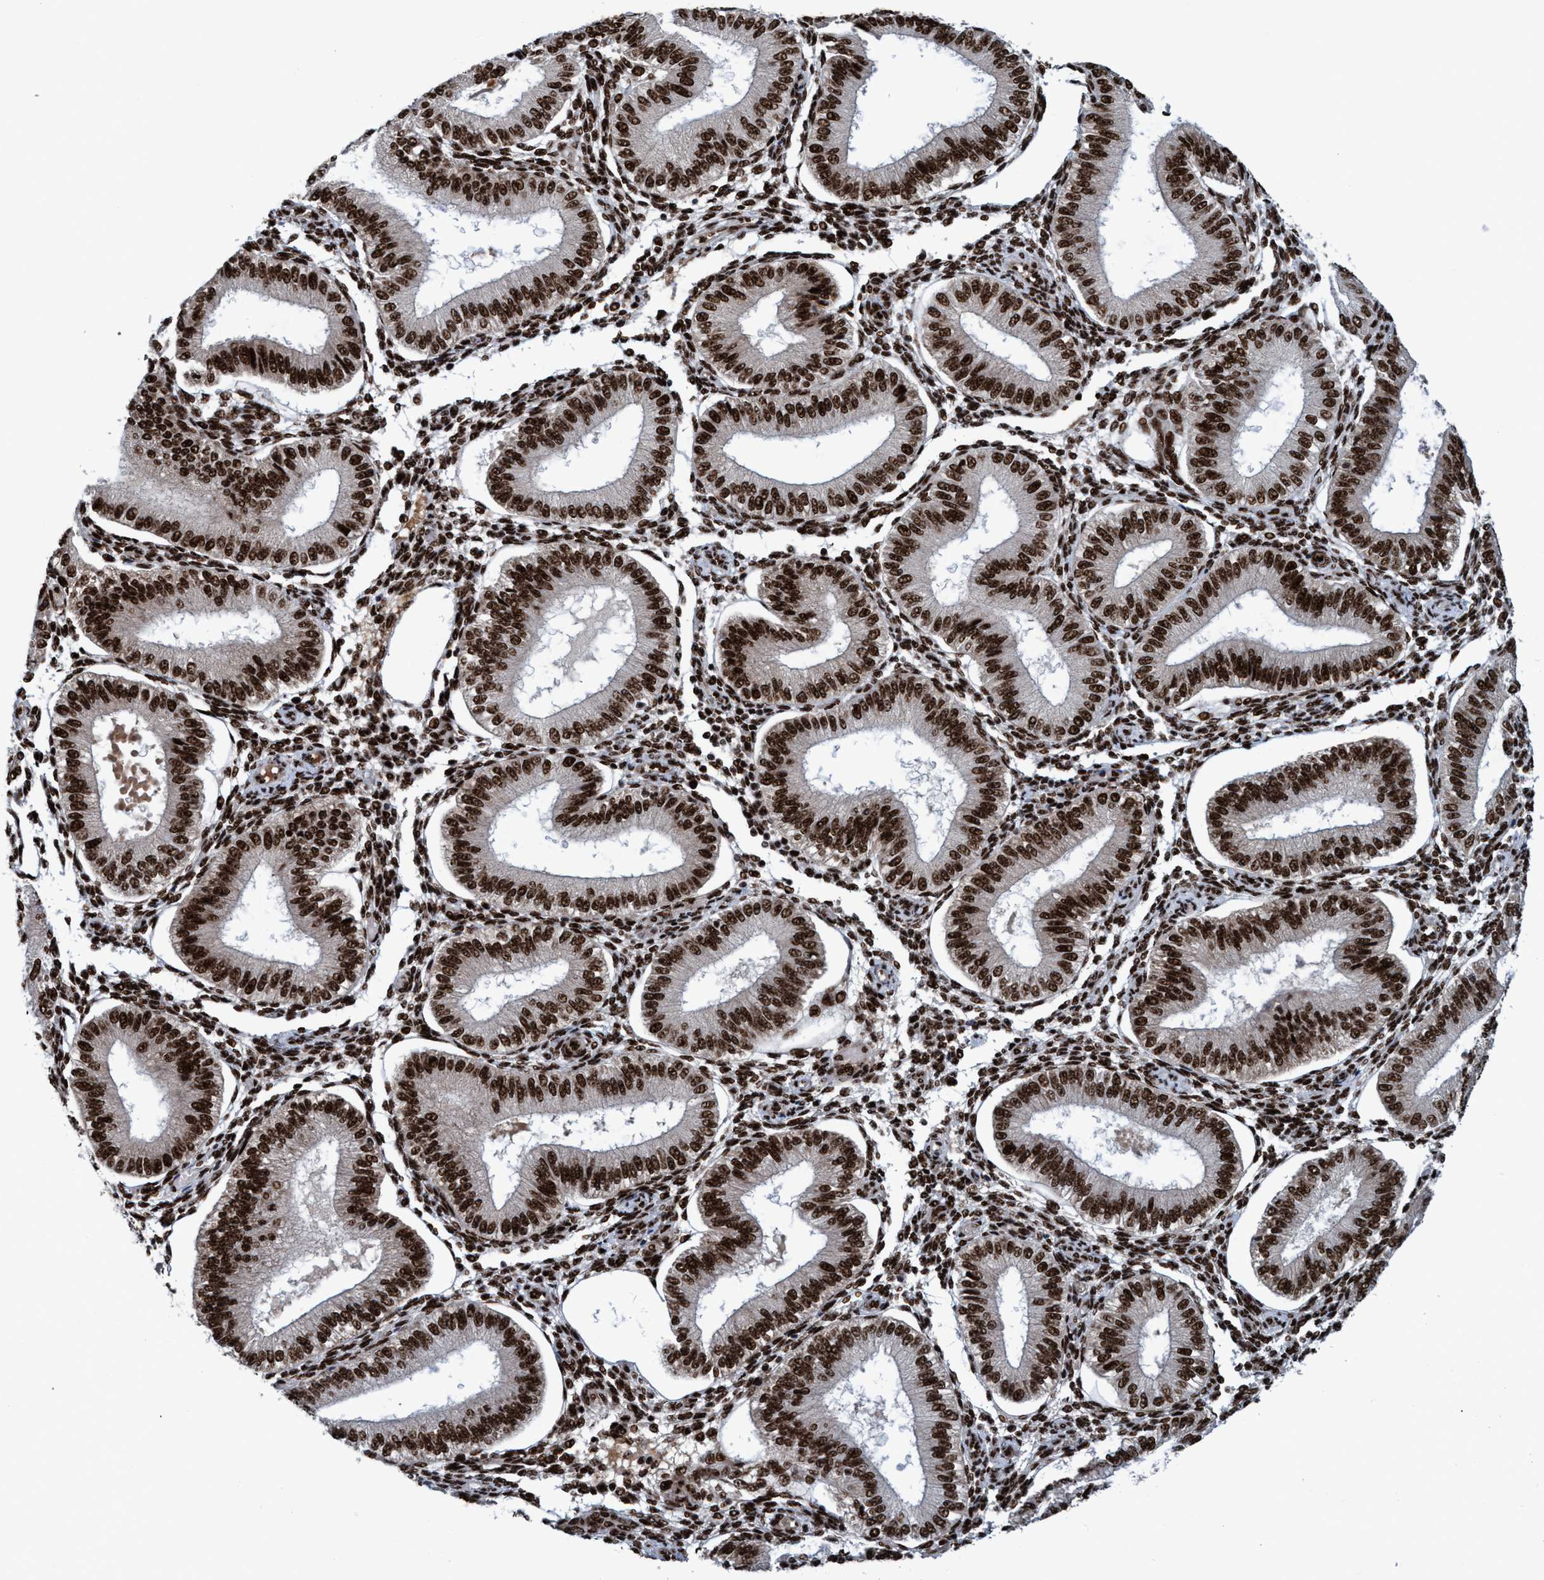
{"staining": {"intensity": "strong", "quantity": ">75%", "location": "nuclear"}, "tissue": "endometrium", "cell_type": "Cells in endometrial stroma", "image_type": "normal", "snomed": [{"axis": "morphology", "description": "Normal tissue, NOS"}, {"axis": "topography", "description": "Endometrium"}], "caption": "Brown immunohistochemical staining in normal endometrium displays strong nuclear expression in approximately >75% of cells in endometrial stroma.", "gene": "TOPBP1", "patient": {"sex": "female", "age": 39}}